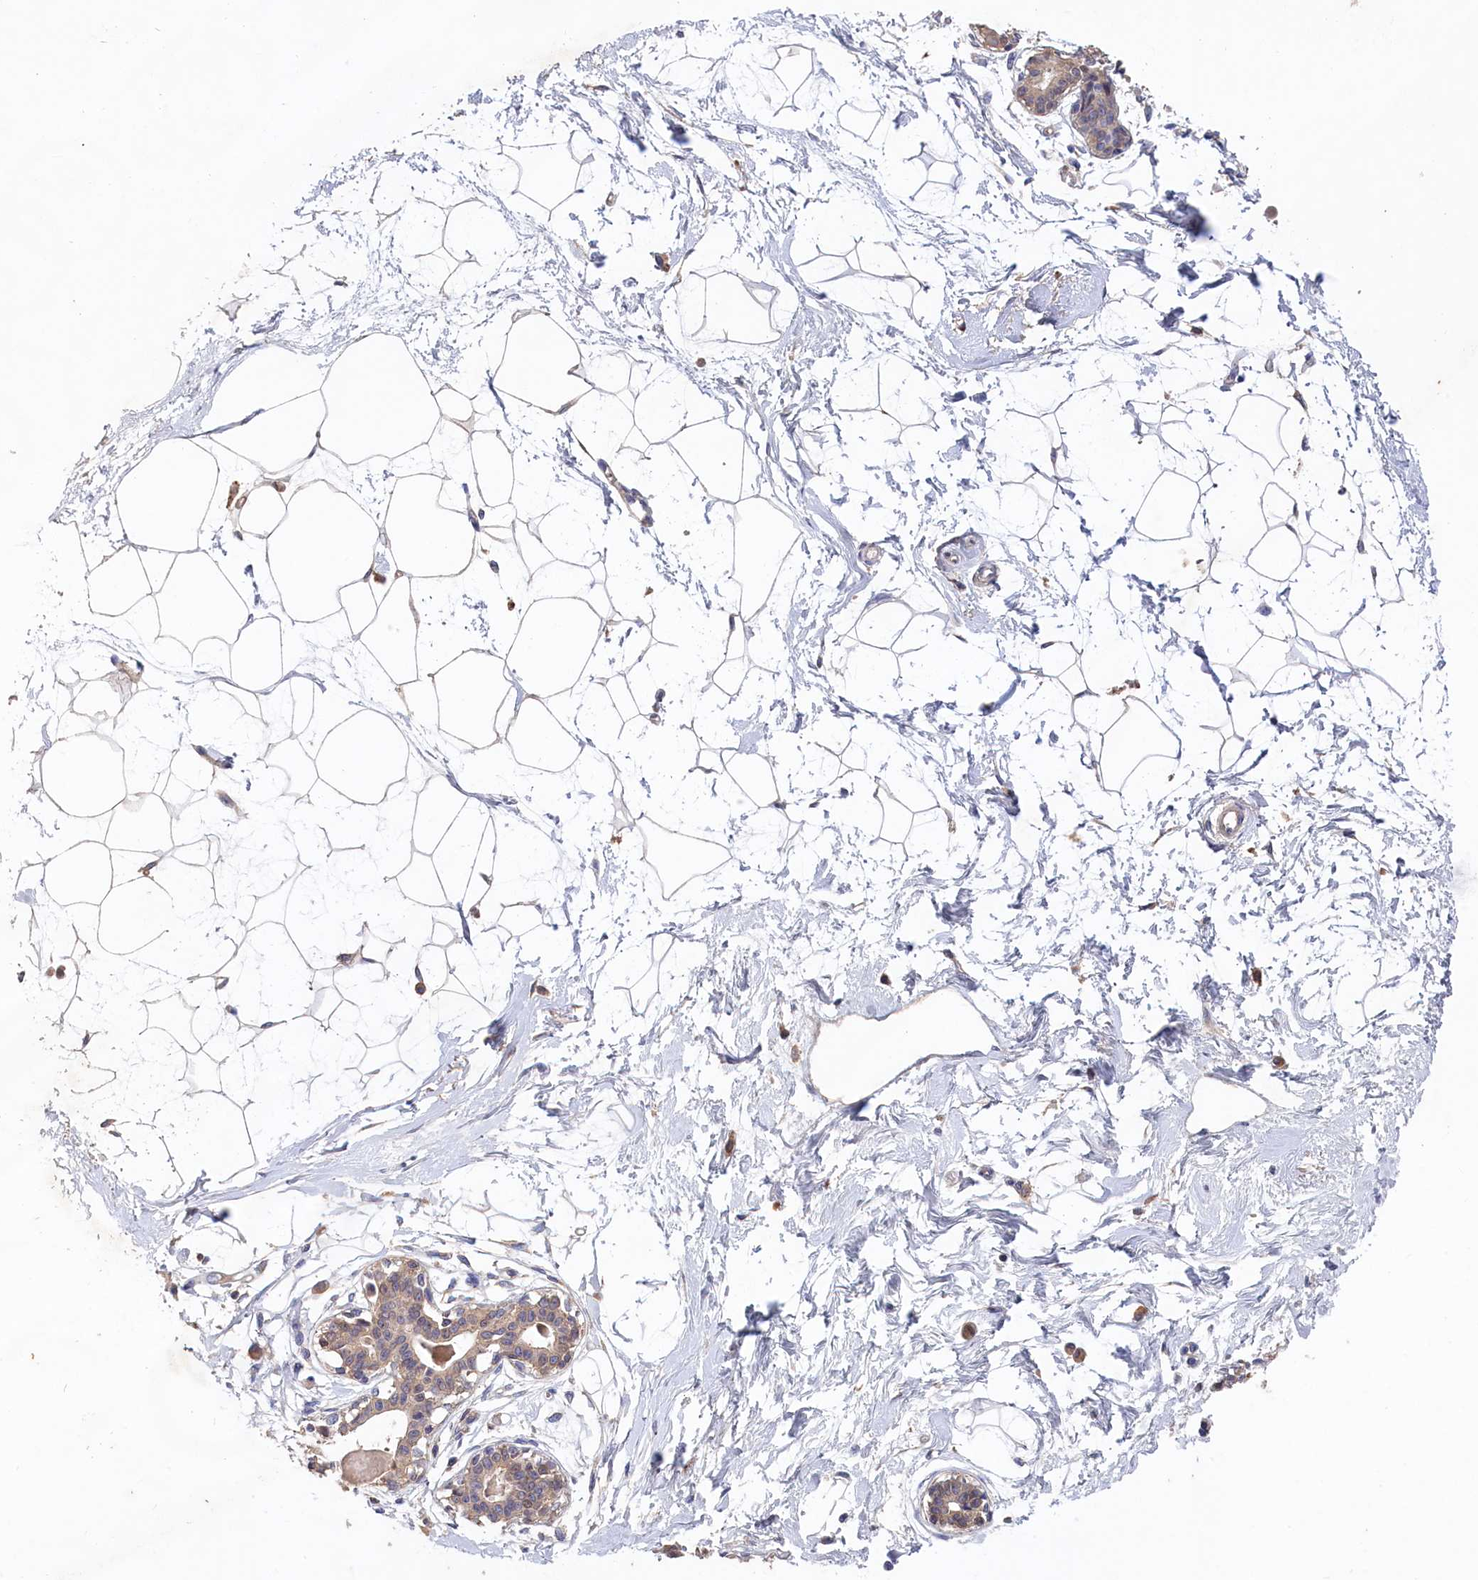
{"staining": {"intensity": "negative", "quantity": "none", "location": "none"}, "tissue": "breast", "cell_type": "Adipocytes", "image_type": "normal", "snomed": [{"axis": "morphology", "description": "Normal tissue, NOS"}, {"axis": "topography", "description": "Breast"}], "caption": "Immunohistochemistry (IHC) micrograph of benign breast stained for a protein (brown), which exhibits no positivity in adipocytes.", "gene": "CELF5", "patient": {"sex": "female", "age": 45}}